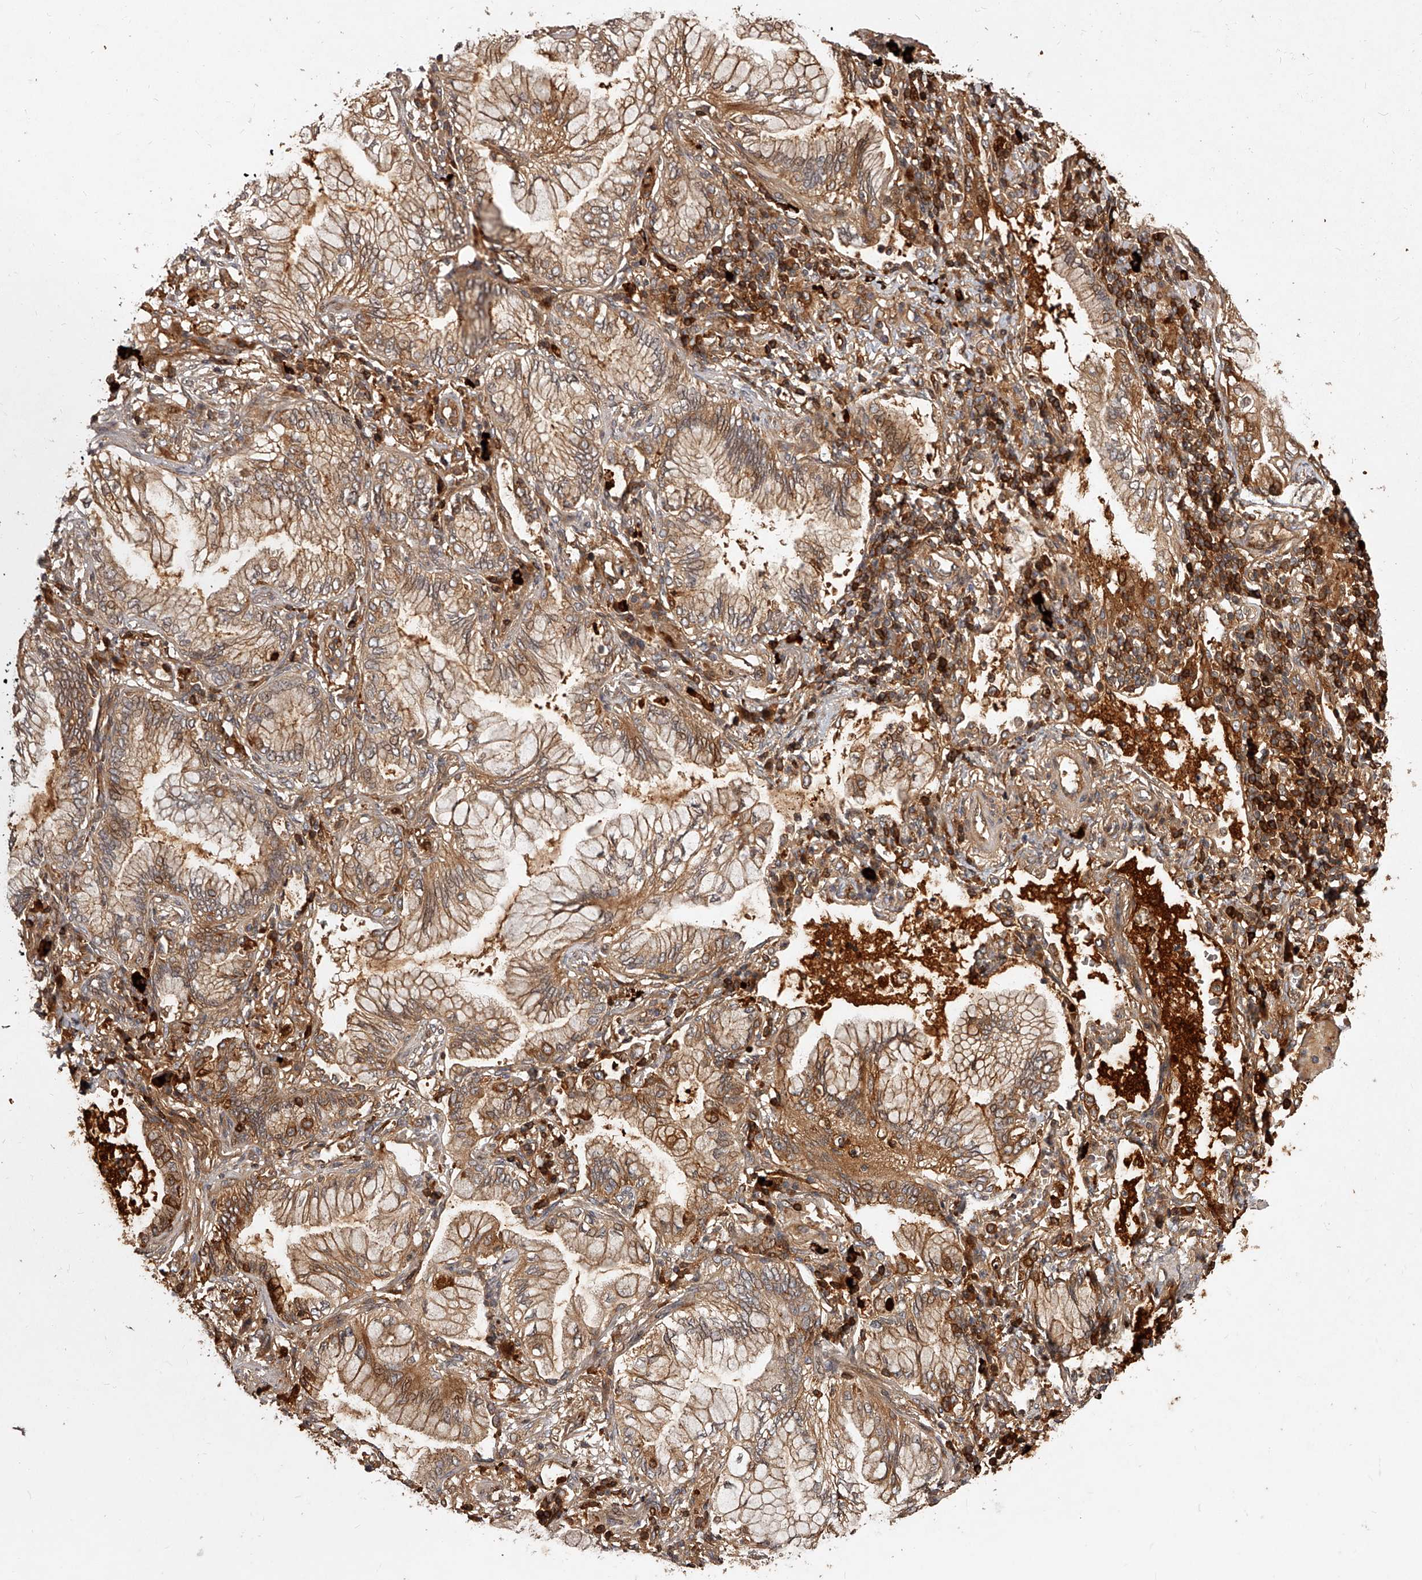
{"staining": {"intensity": "moderate", "quantity": ">75%", "location": "cytoplasmic/membranous"}, "tissue": "lung cancer", "cell_type": "Tumor cells", "image_type": "cancer", "snomed": [{"axis": "morphology", "description": "Adenocarcinoma, NOS"}, {"axis": "topography", "description": "Lung"}], "caption": "DAB (3,3'-diaminobenzidine) immunohistochemical staining of human lung adenocarcinoma displays moderate cytoplasmic/membranous protein positivity in approximately >75% of tumor cells.", "gene": "CRYZL1", "patient": {"sex": "female", "age": 70}}